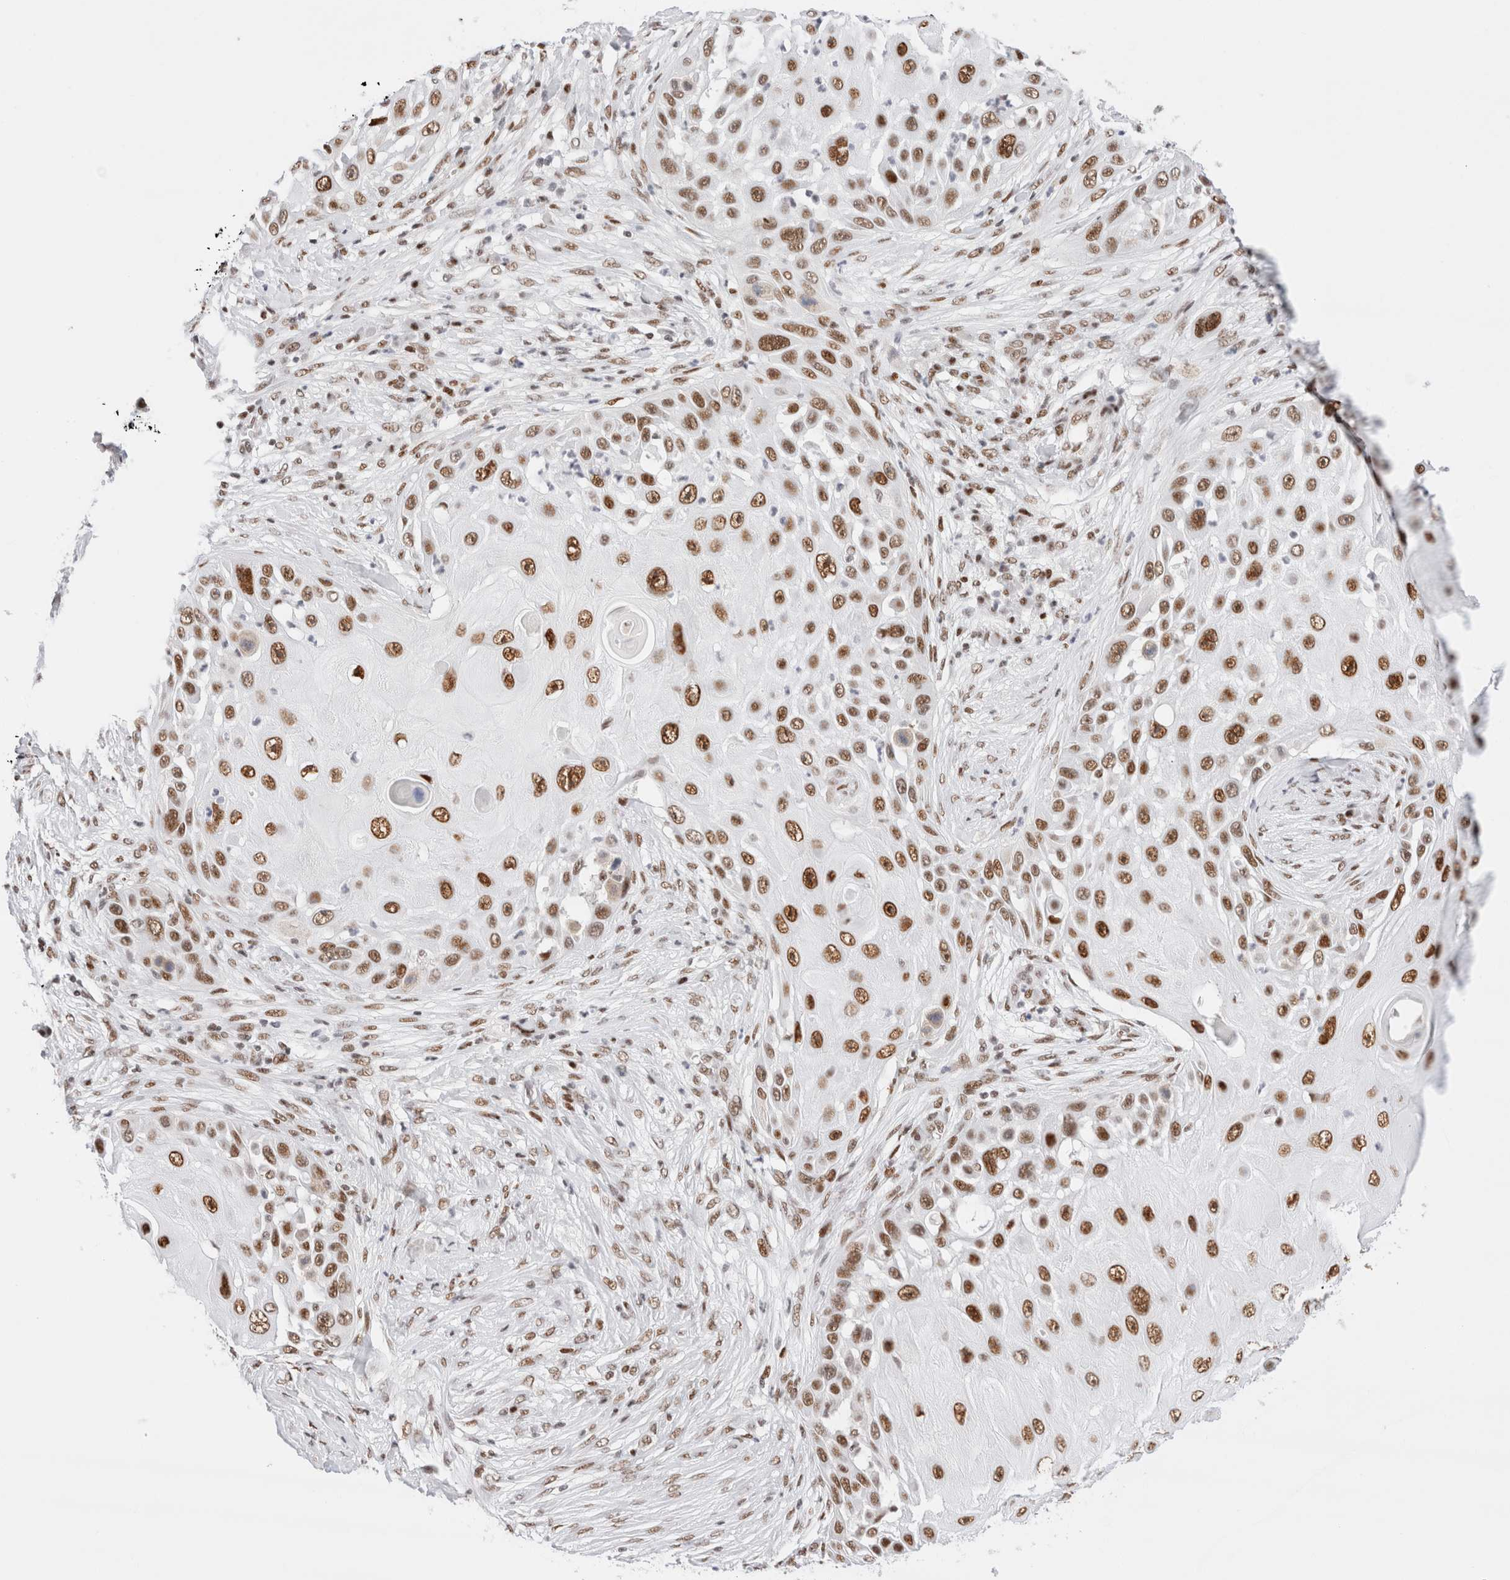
{"staining": {"intensity": "strong", "quantity": ">75%", "location": "nuclear"}, "tissue": "skin cancer", "cell_type": "Tumor cells", "image_type": "cancer", "snomed": [{"axis": "morphology", "description": "Squamous cell carcinoma, NOS"}, {"axis": "topography", "description": "Skin"}], "caption": "The histopathology image displays staining of skin squamous cell carcinoma, revealing strong nuclear protein expression (brown color) within tumor cells.", "gene": "ZNF282", "patient": {"sex": "female", "age": 44}}